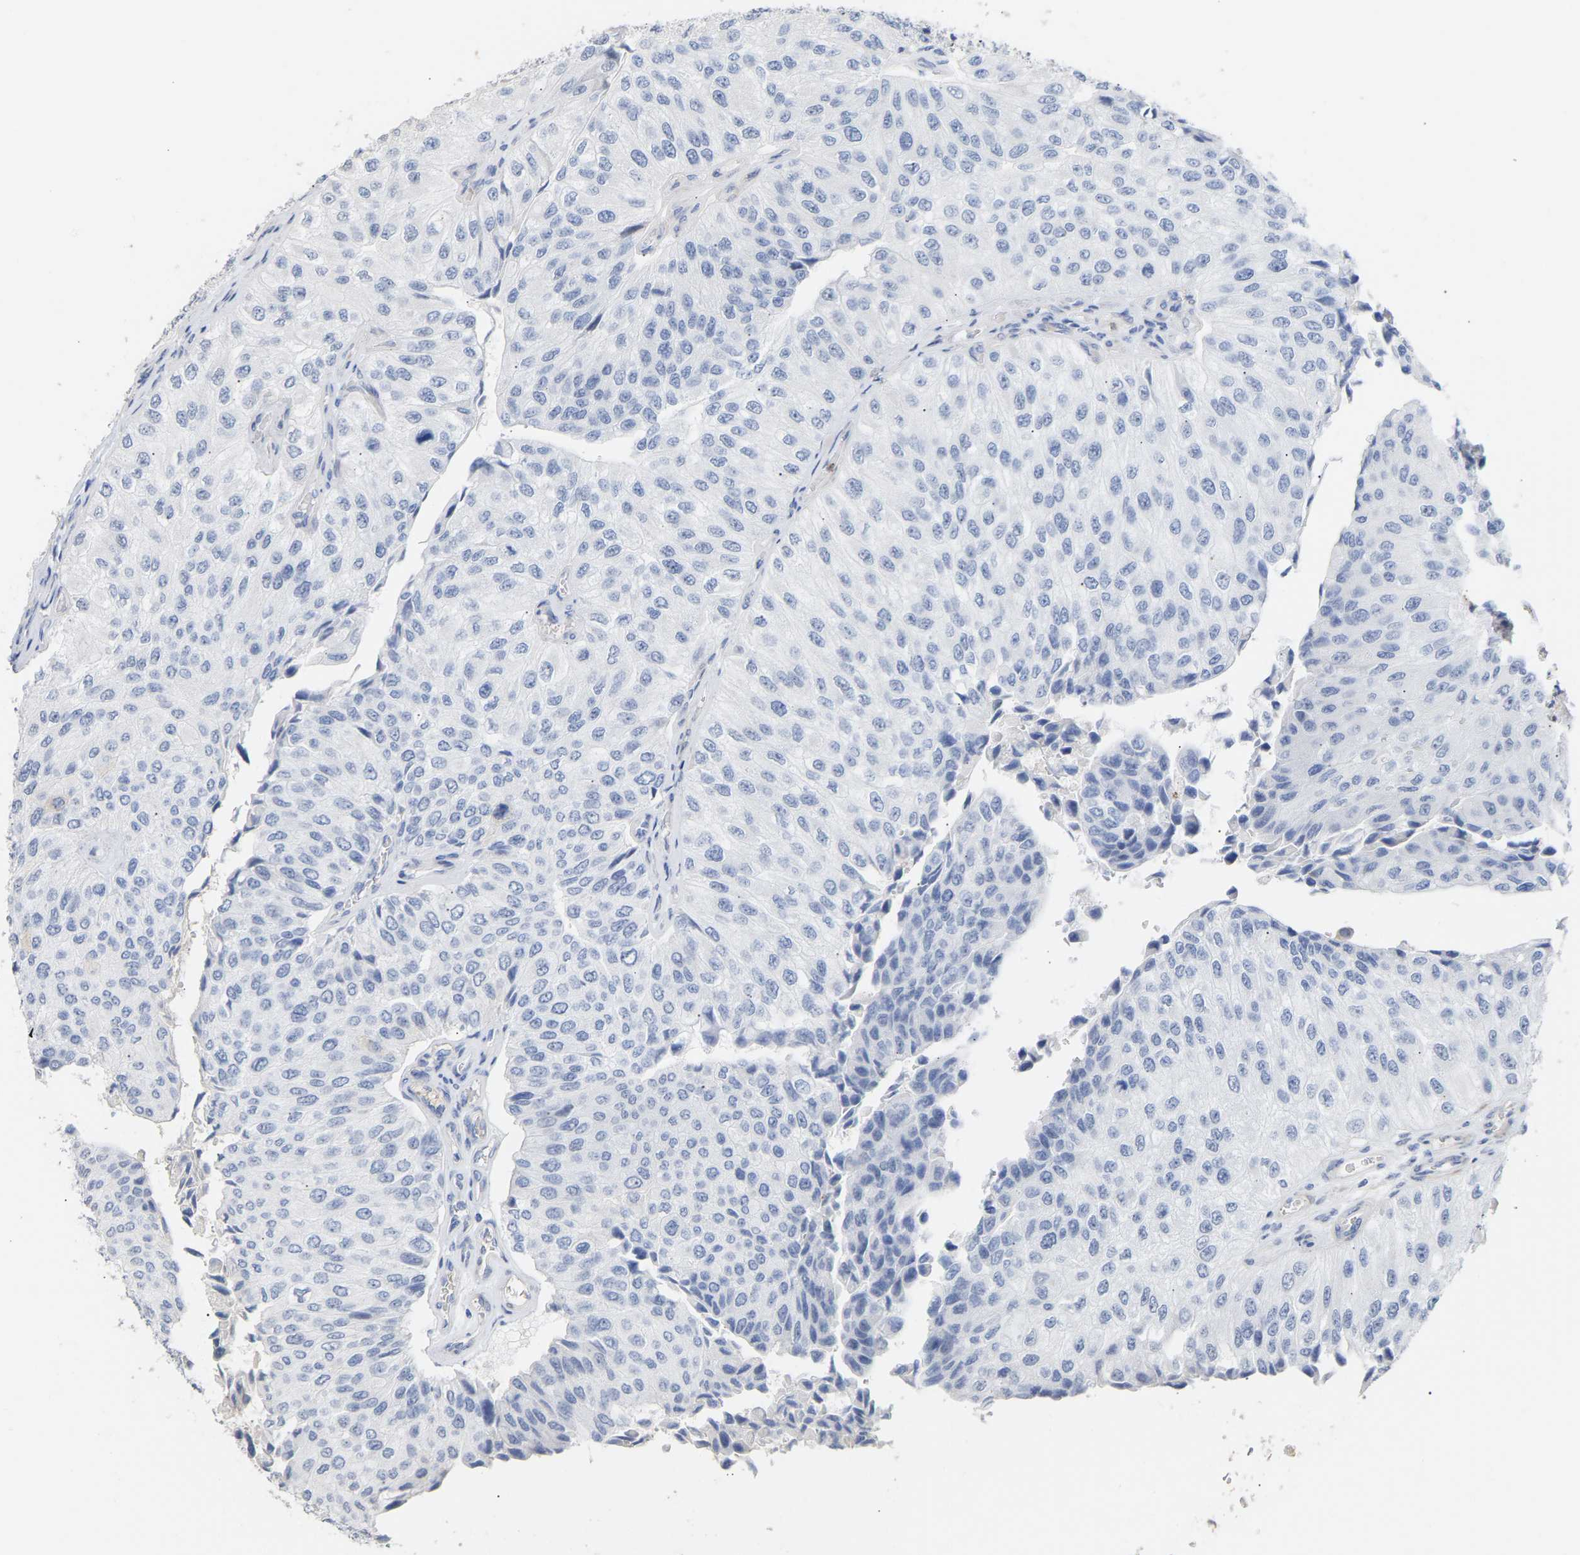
{"staining": {"intensity": "negative", "quantity": "none", "location": "none"}, "tissue": "urothelial cancer", "cell_type": "Tumor cells", "image_type": "cancer", "snomed": [{"axis": "morphology", "description": "Urothelial carcinoma, High grade"}, {"axis": "topography", "description": "Kidney"}, {"axis": "topography", "description": "Urinary bladder"}], "caption": "A histopathology image of urothelial carcinoma (high-grade) stained for a protein exhibits no brown staining in tumor cells.", "gene": "AMPH", "patient": {"sex": "male", "age": 77}}